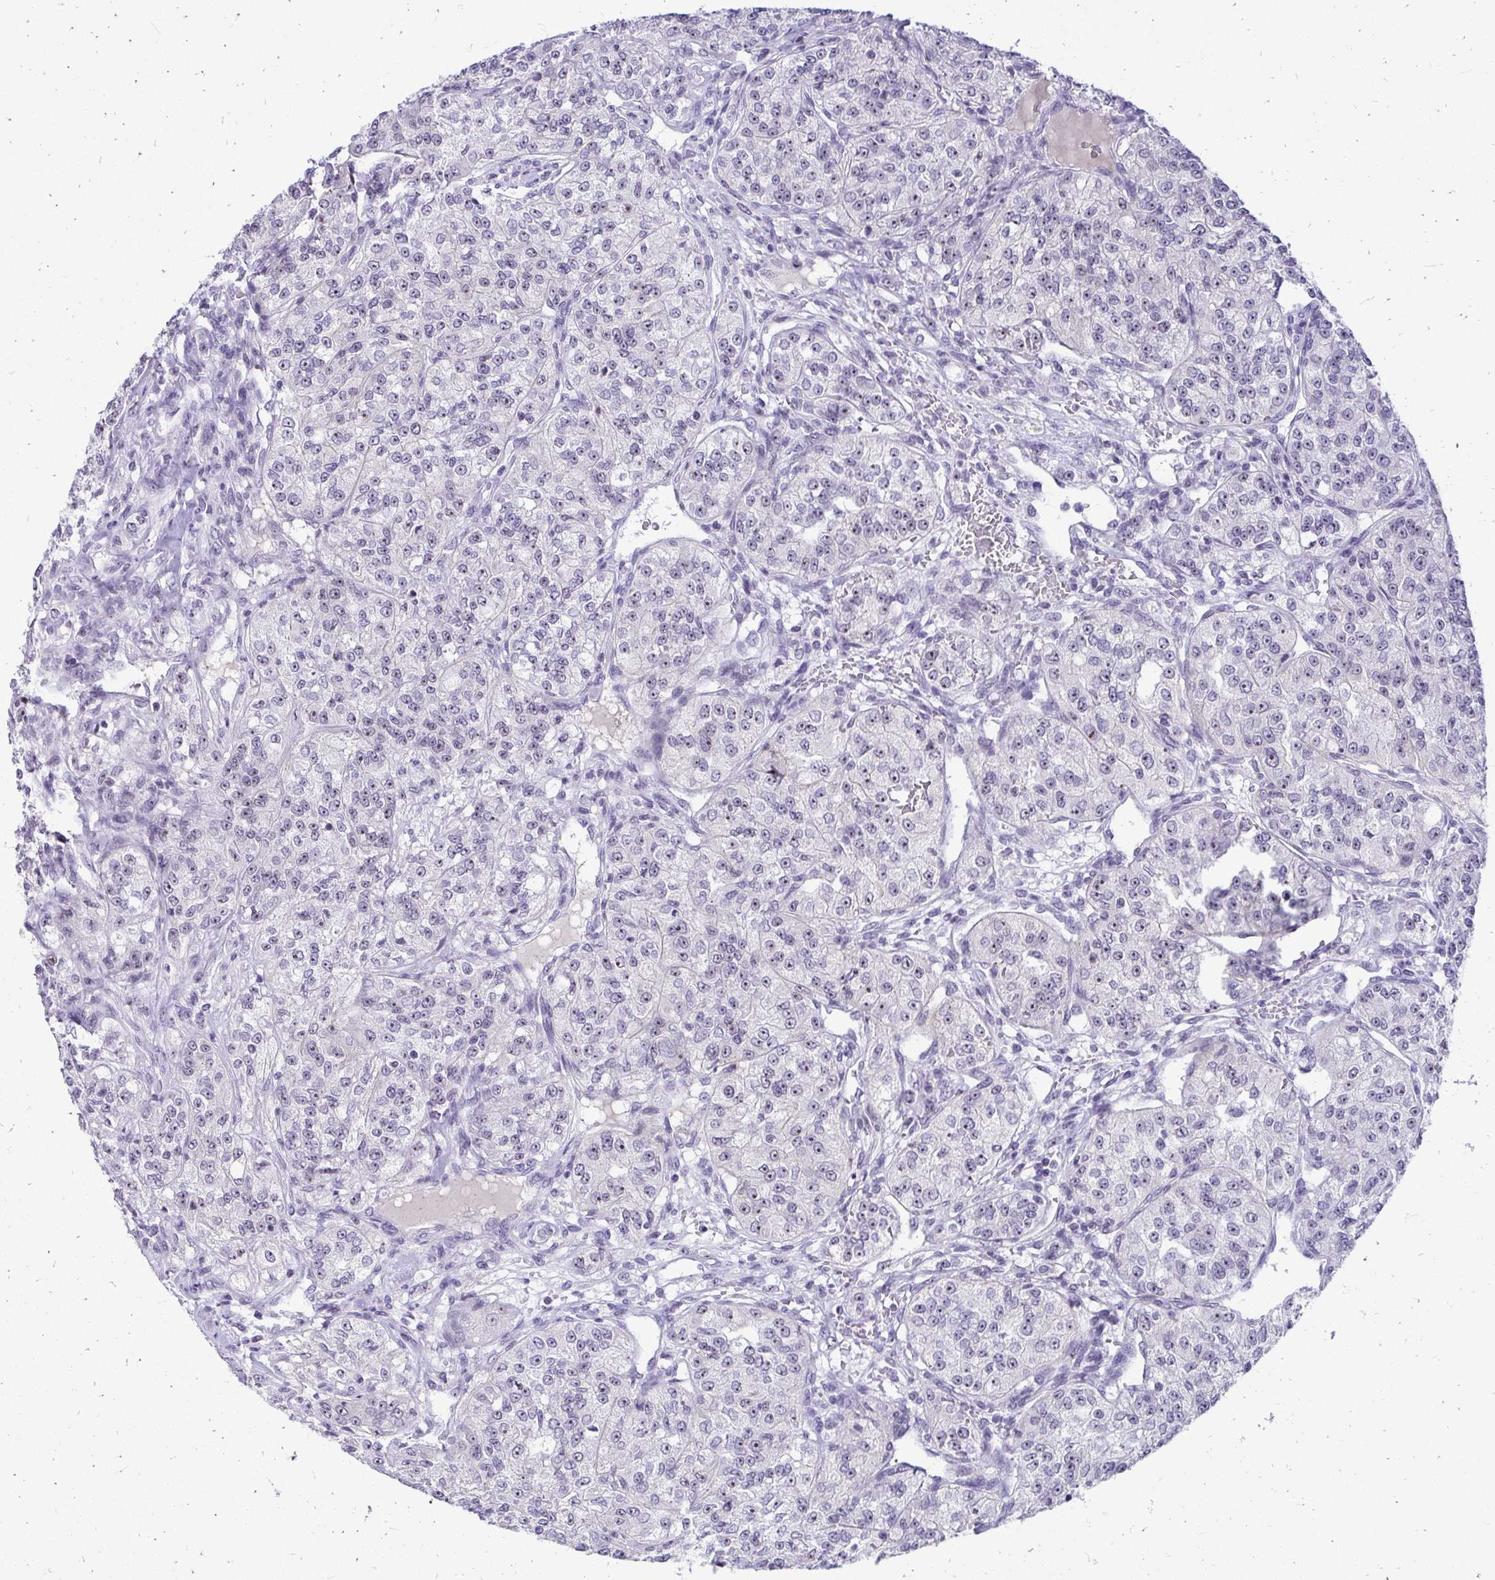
{"staining": {"intensity": "negative", "quantity": "none", "location": "none"}, "tissue": "renal cancer", "cell_type": "Tumor cells", "image_type": "cancer", "snomed": [{"axis": "morphology", "description": "Adenocarcinoma, NOS"}, {"axis": "topography", "description": "Kidney"}], "caption": "The immunohistochemistry (IHC) histopathology image has no significant expression in tumor cells of renal cancer (adenocarcinoma) tissue.", "gene": "NIFK", "patient": {"sex": "female", "age": 63}}